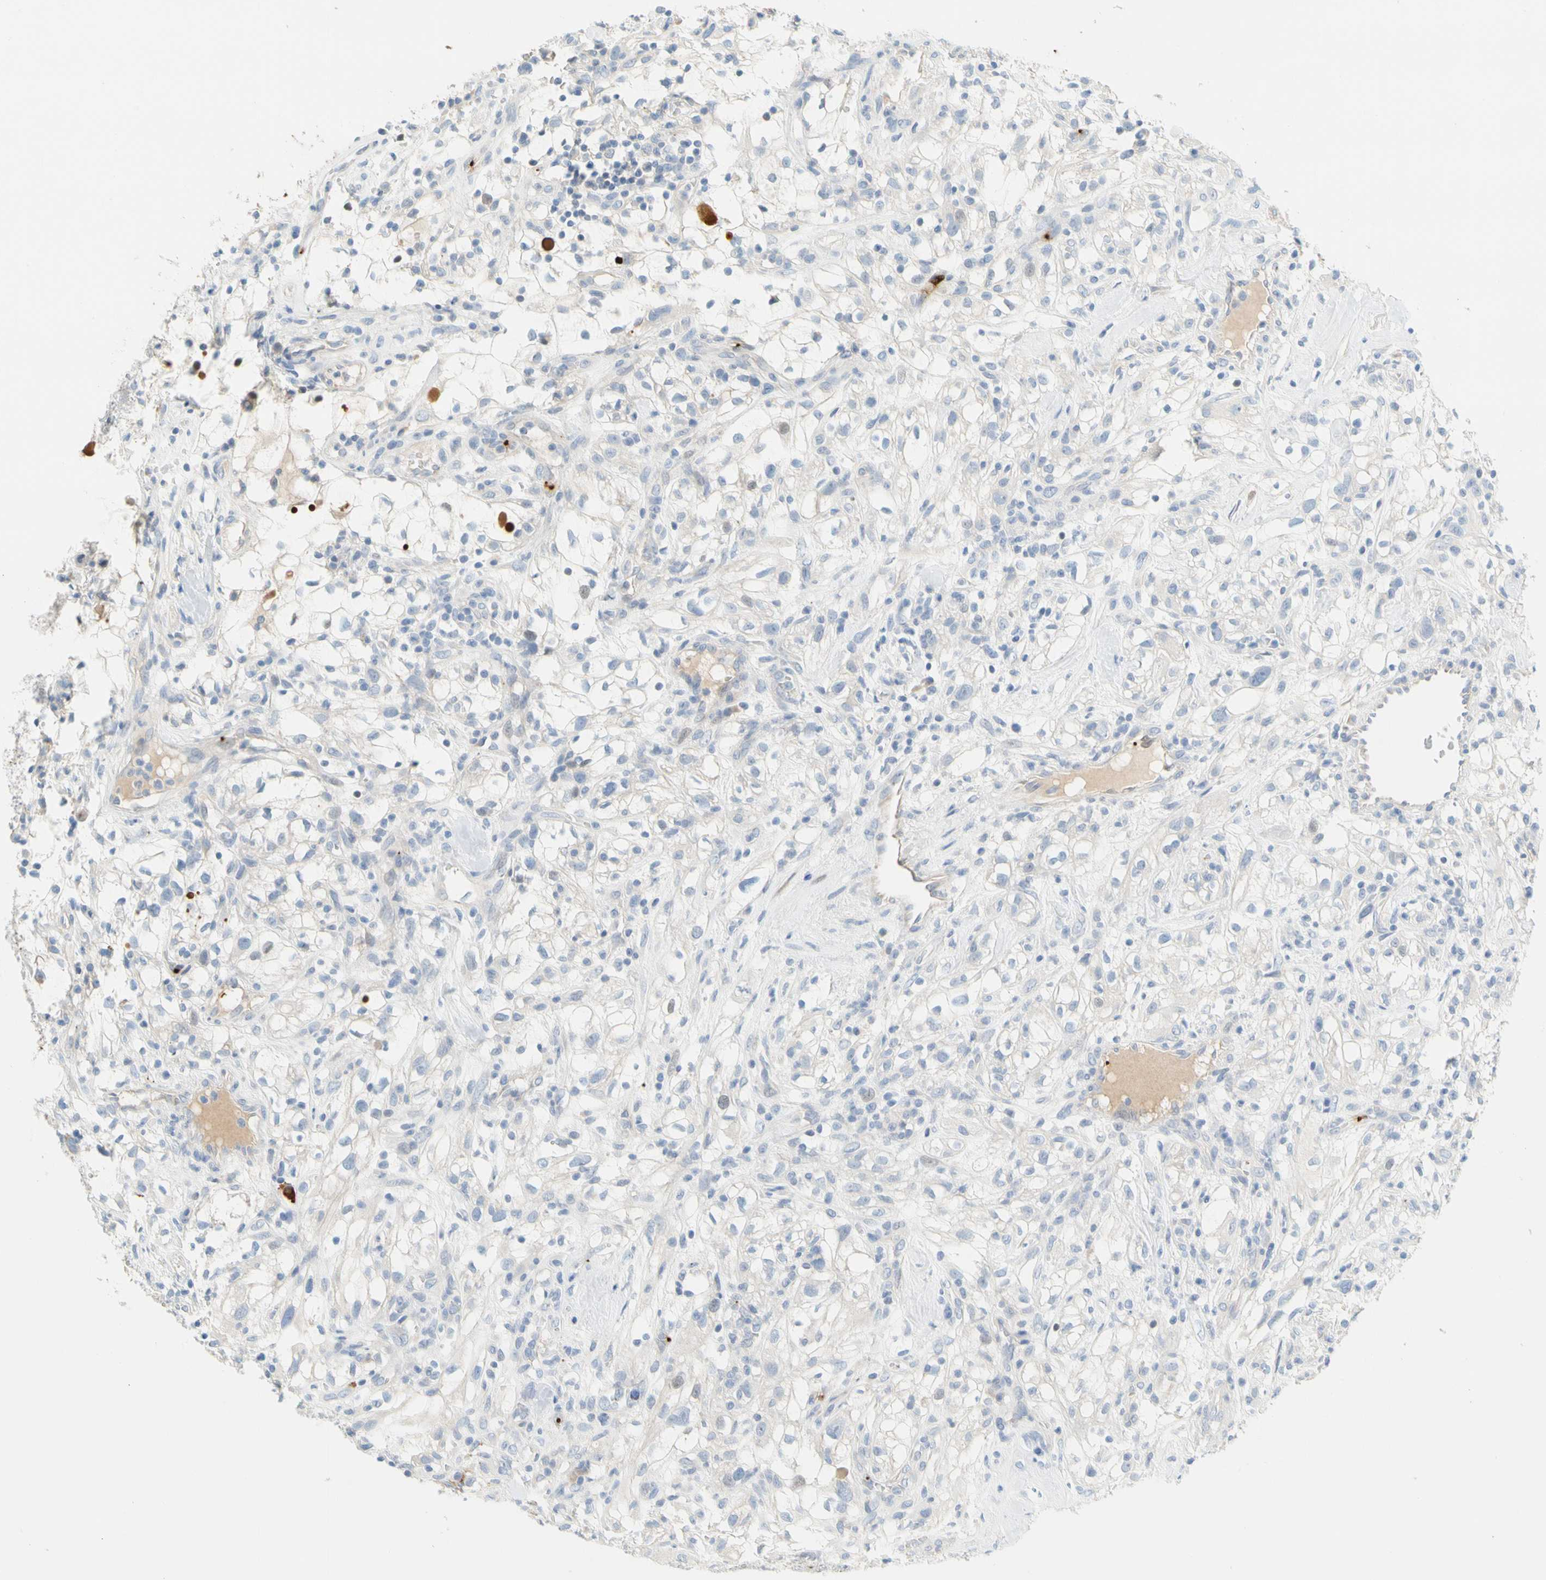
{"staining": {"intensity": "negative", "quantity": "none", "location": "none"}, "tissue": "renal cancer", "cell_type": "Tumor cells", "image_type": "cancer", "snomed": [{"axis": "morphology", "description": "Adenocarcinoma, NOS"}, {"axis": "topography", "description": "Kidney"}], "caption": "Immunohistochemistry (IHC) photomicrograph of renal cancer (adenocarcinoma) stained for a protein (brown), which reveals no expression in tumor cells. The staining was performed using DAB (3,3'-diaminobenzidine) to visualize the protein expression in brown, while the nuclei were stained in blue with hematoxylin (Magnification: 20x).", "gene": "PPBP", "patient": {"sex": "female", "age": 60}}